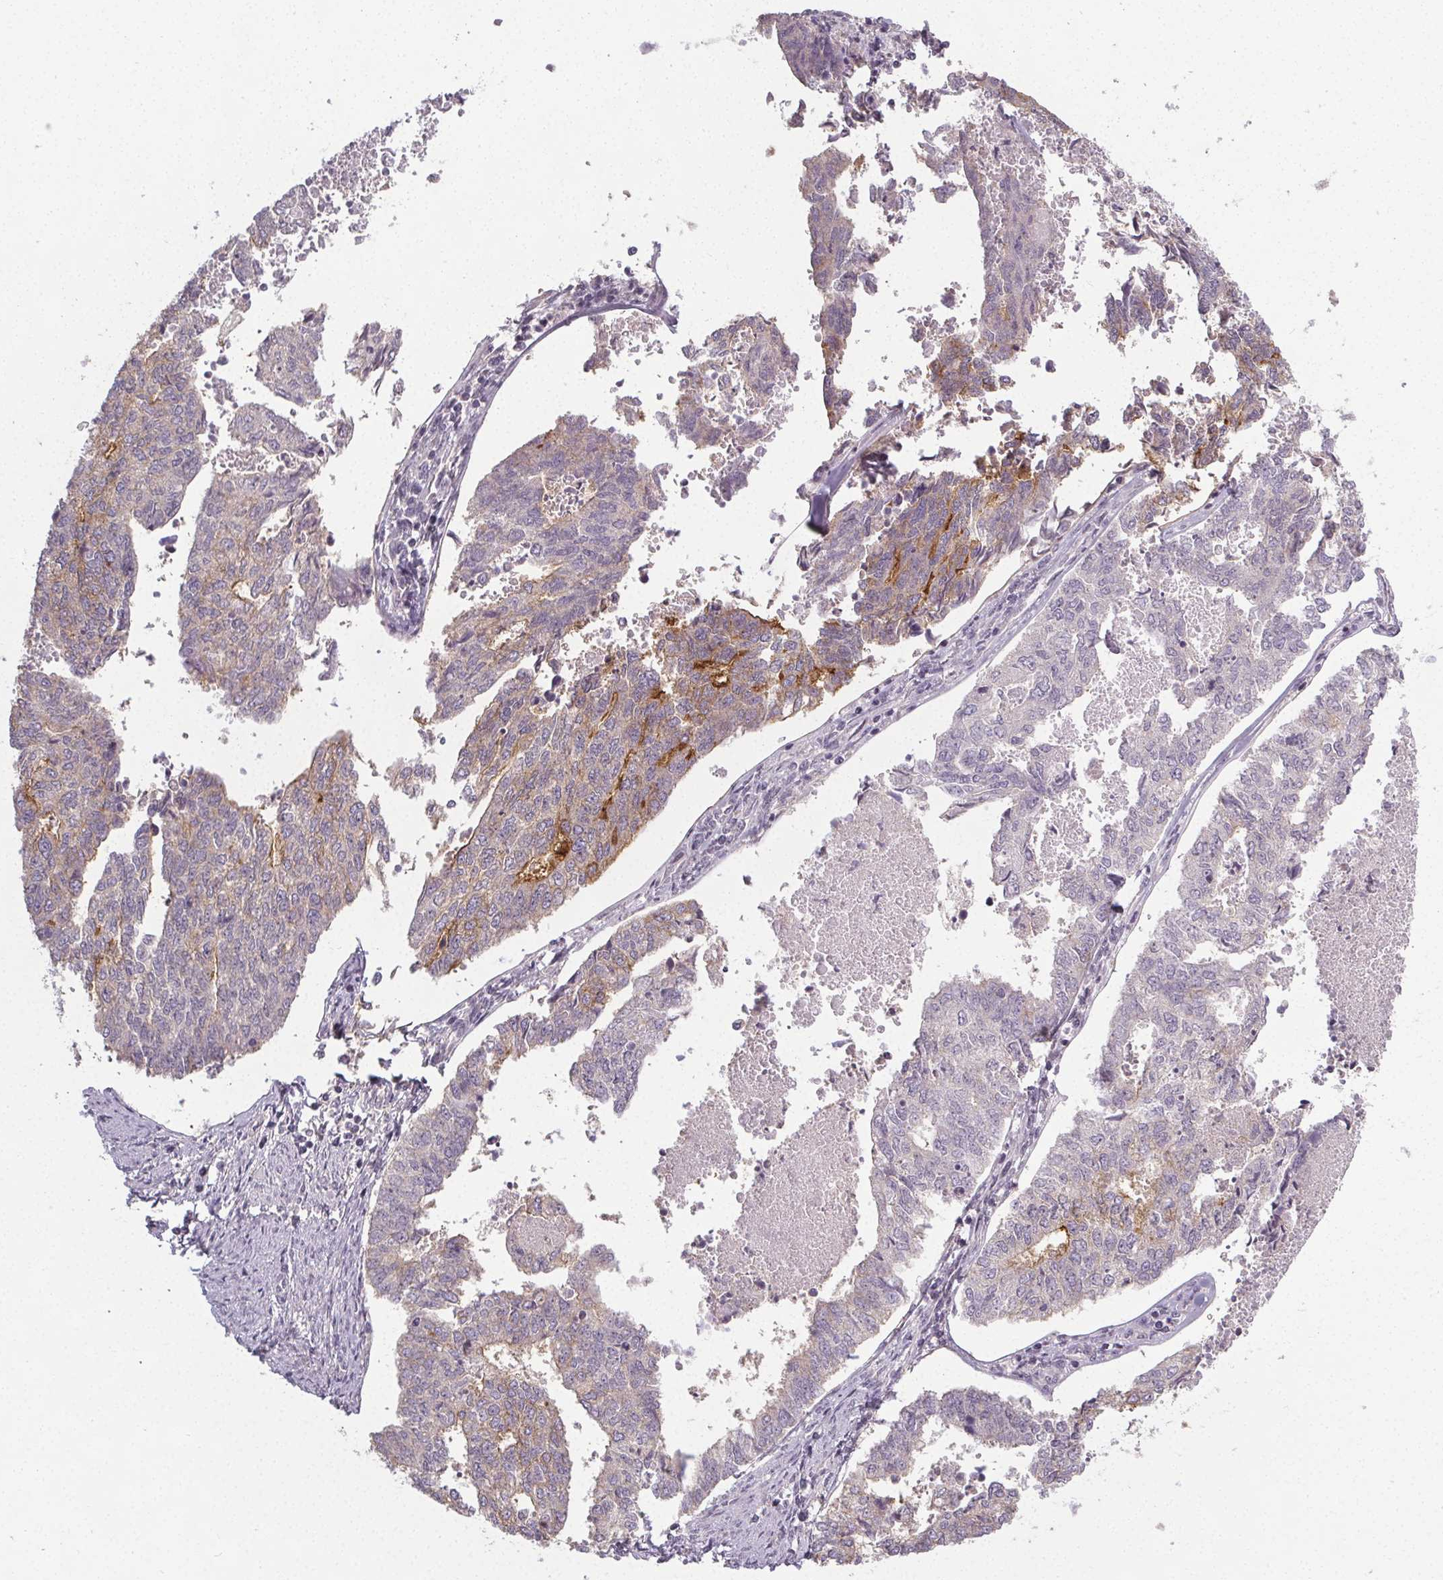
{"staining": {"intensity": "moderate", "quantity": "<25%", "location": "cytoplasmic/membranous"}, "tissue": "endometrial cancer", "cell_type": "Tumor cells", "image_type": "cancer", "snomed": [{"axis": "morphology", "description": "Adenocarcinoma, NOS"}, {"axis": "topography", "description": "Endometrium"}], "caption": "Protein expression analysis of human endometrial cancer (adenocarcinoma) reveals moderate cytoplasmic/membranous expression in about <25% of tumor cells.", "gene": "SLC26A2", "patient": {"sex": "female", "age": 73}}